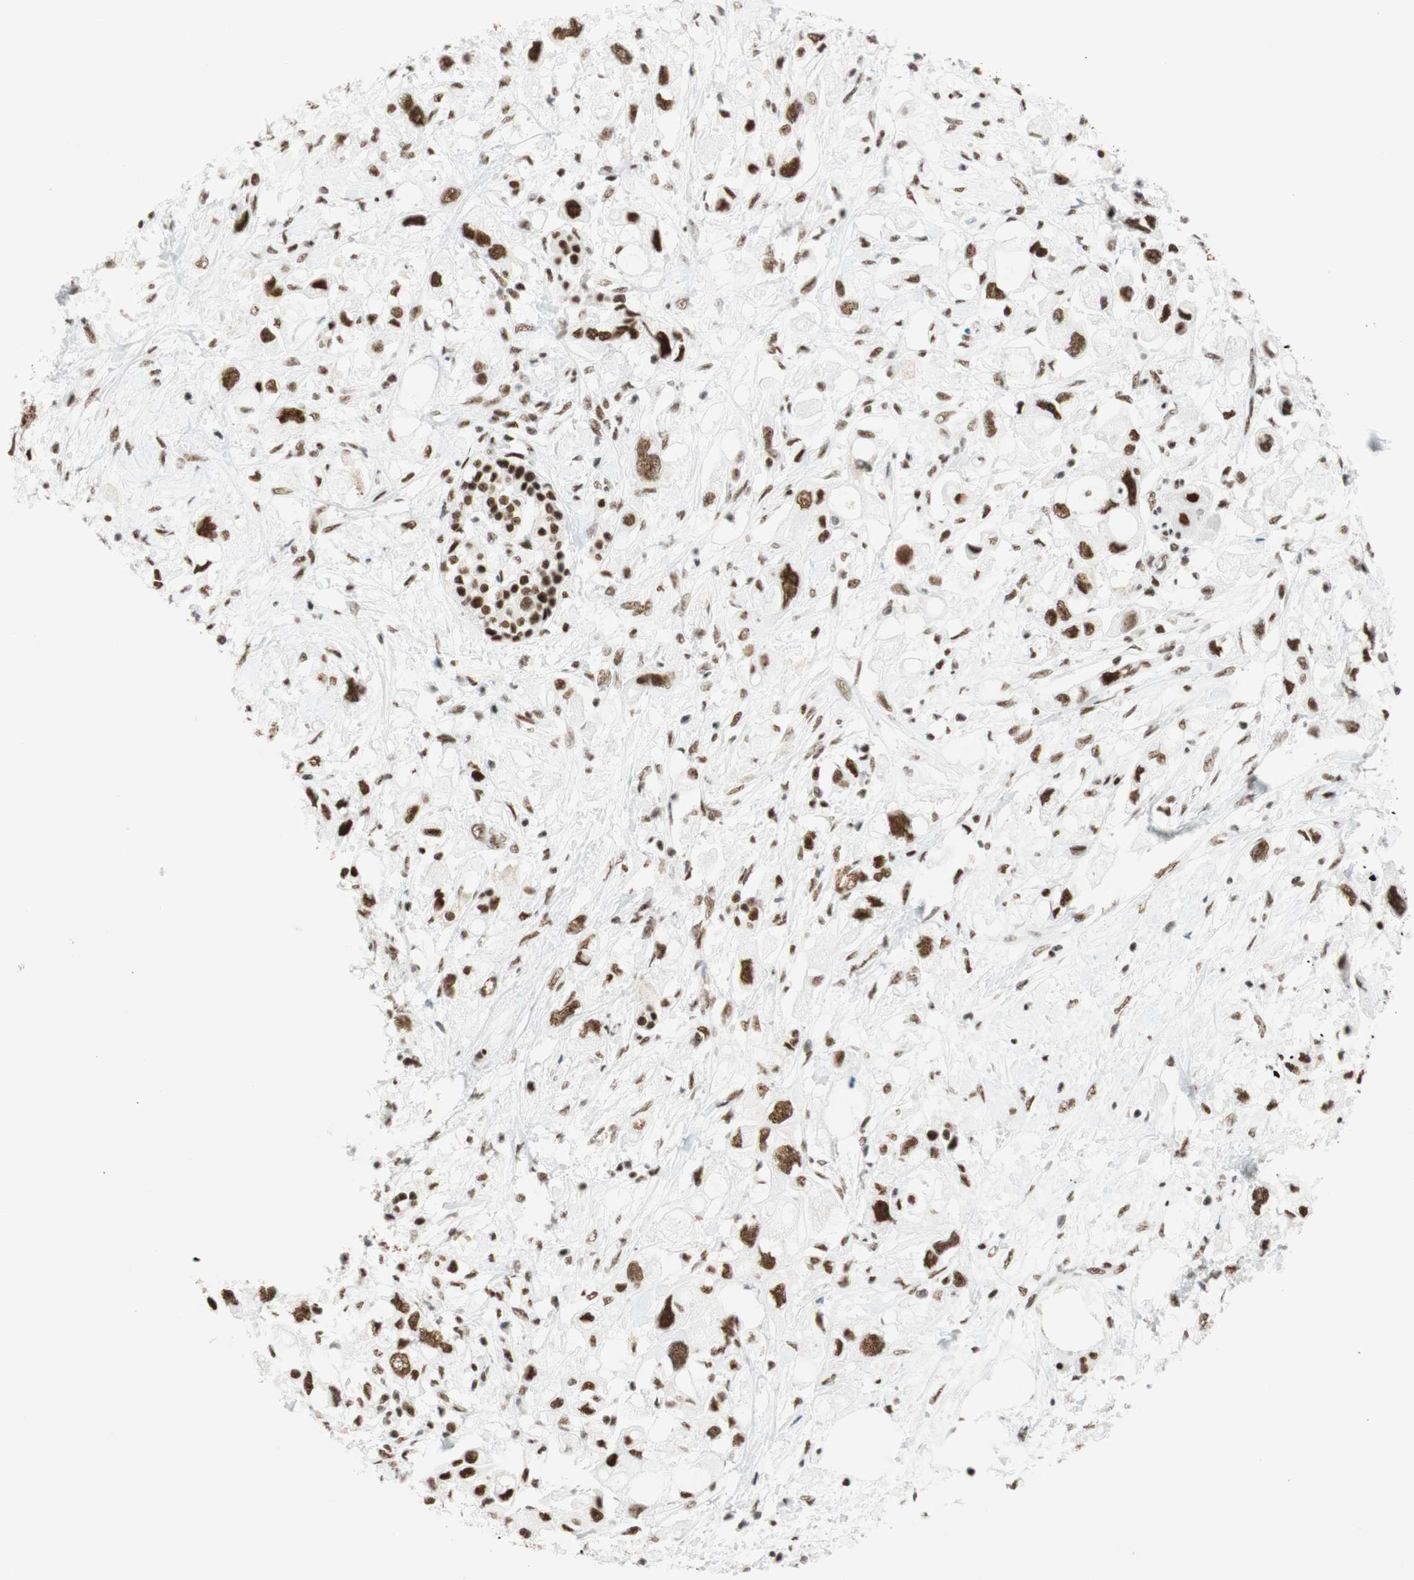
{"staining": {"intensity": "strong", "quantity": "25%-75%", "location": "nuclear"}, "tissue": "pancreatic cancer", "cell_type": "Tumor cells", "image_type": "cancer", "snomed": [{"axis": "morphology", "description": "Adenocarcinoma, NOS"}, {"axis": "topography", "description": "Pancreas"}], "caption": "A brown stain highlights strong nuclear positivity of a protein in human pancreatic cancer tumor cells. (Brightfield microscopy of DAB IHC at high magnification).", "gene": "RNF20", "patient": {"sex": "female", "age": 56}}